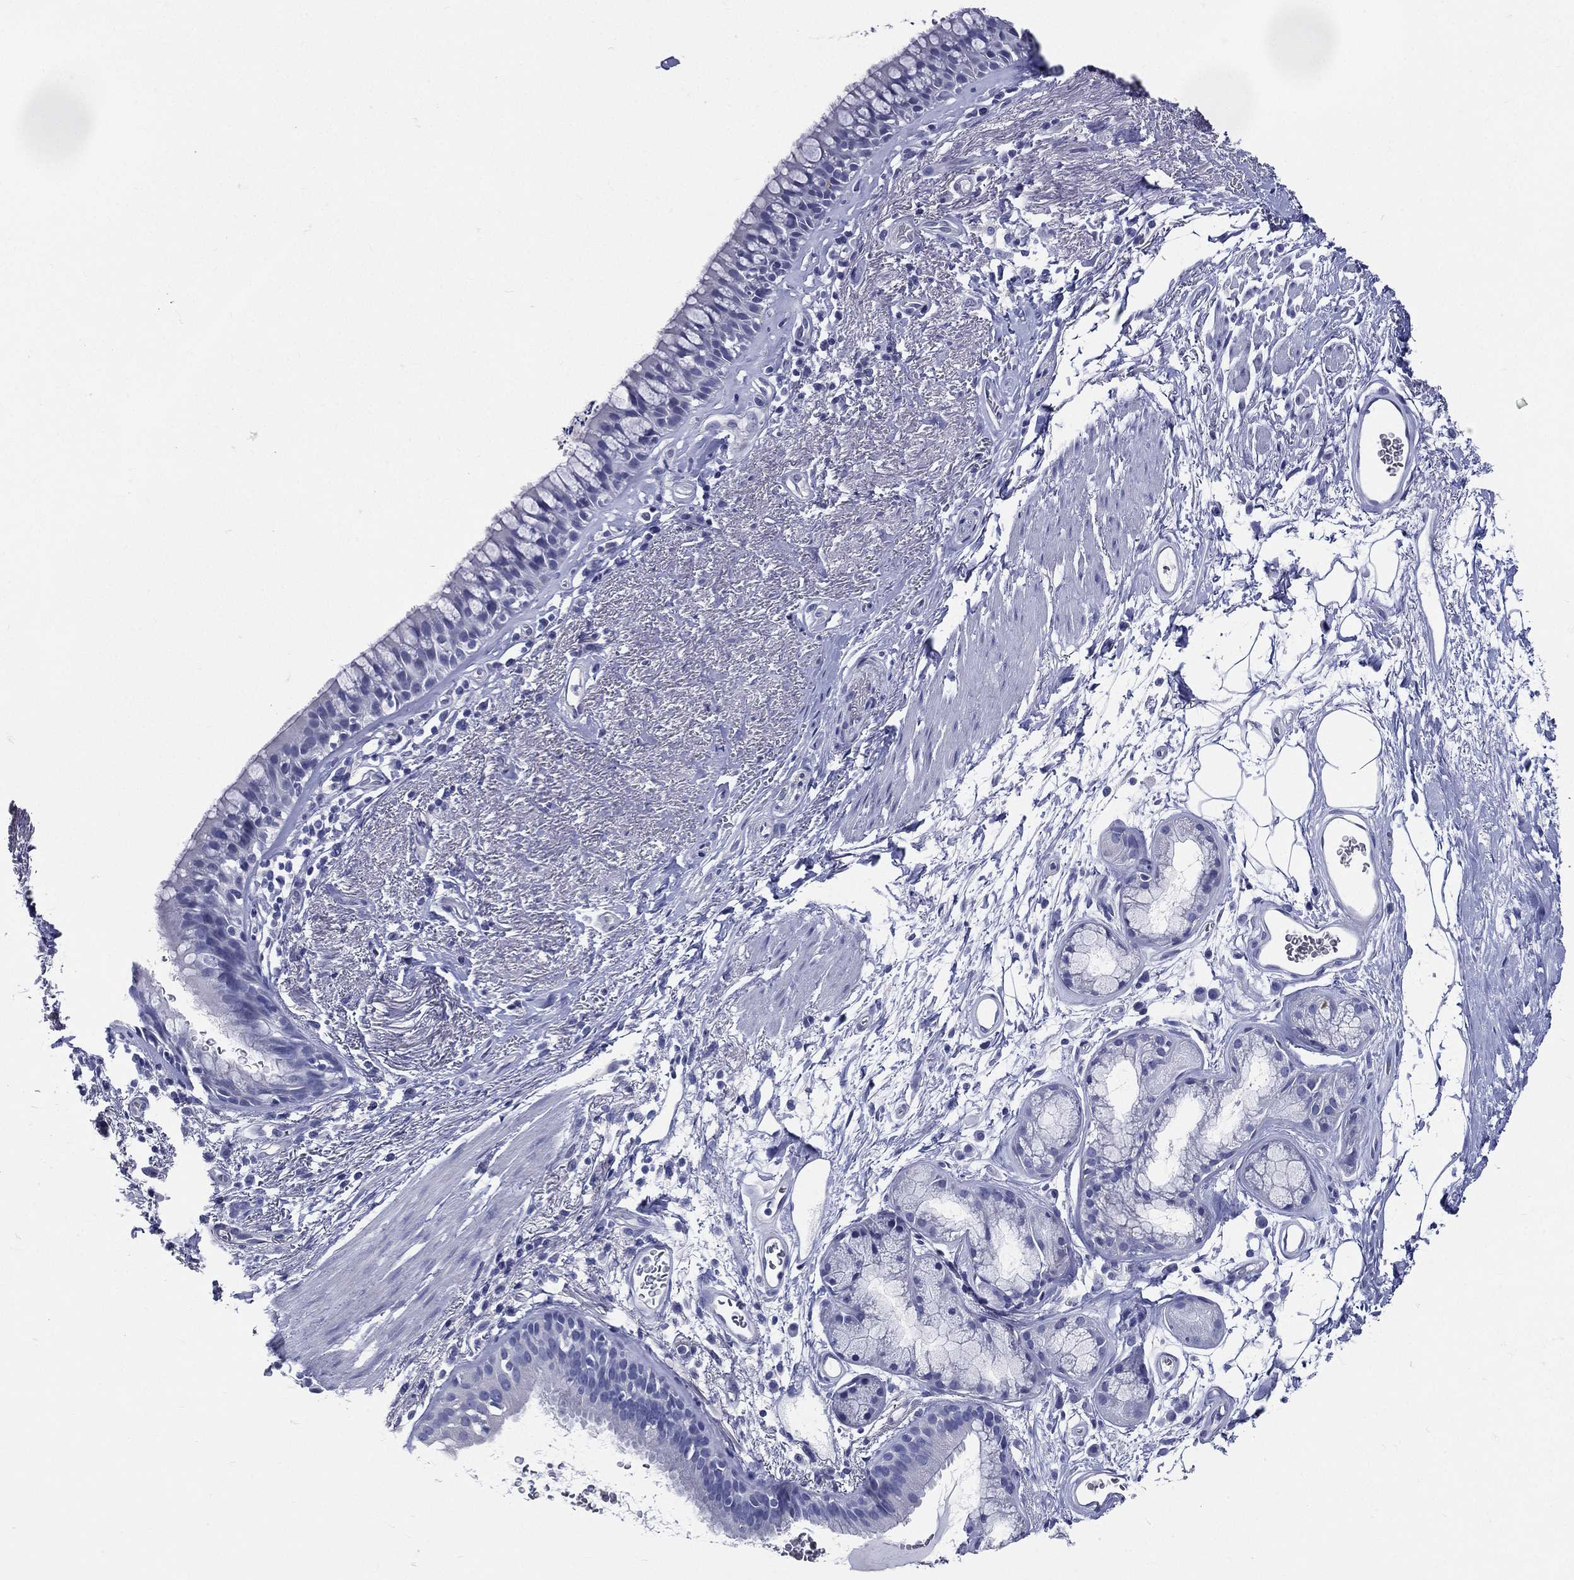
{"staining": {"intensity": "negative", "quantity": "none", "location": "none"}, "tissue": "bronchus", "cell_type": "Respiratory epithelial cells", "image_type": "normal", "snomed": [{"axis": "morphology", "description": "Normal tissue, NOS"}, {"axis": "topography", "description": "Bronchus"}], "caption": "IHC of unremarkable bronchus displays no positivity in respiratory epithelial cells.", "gene": "DPYS", "patient": {"sex": "male", "age": 82}}